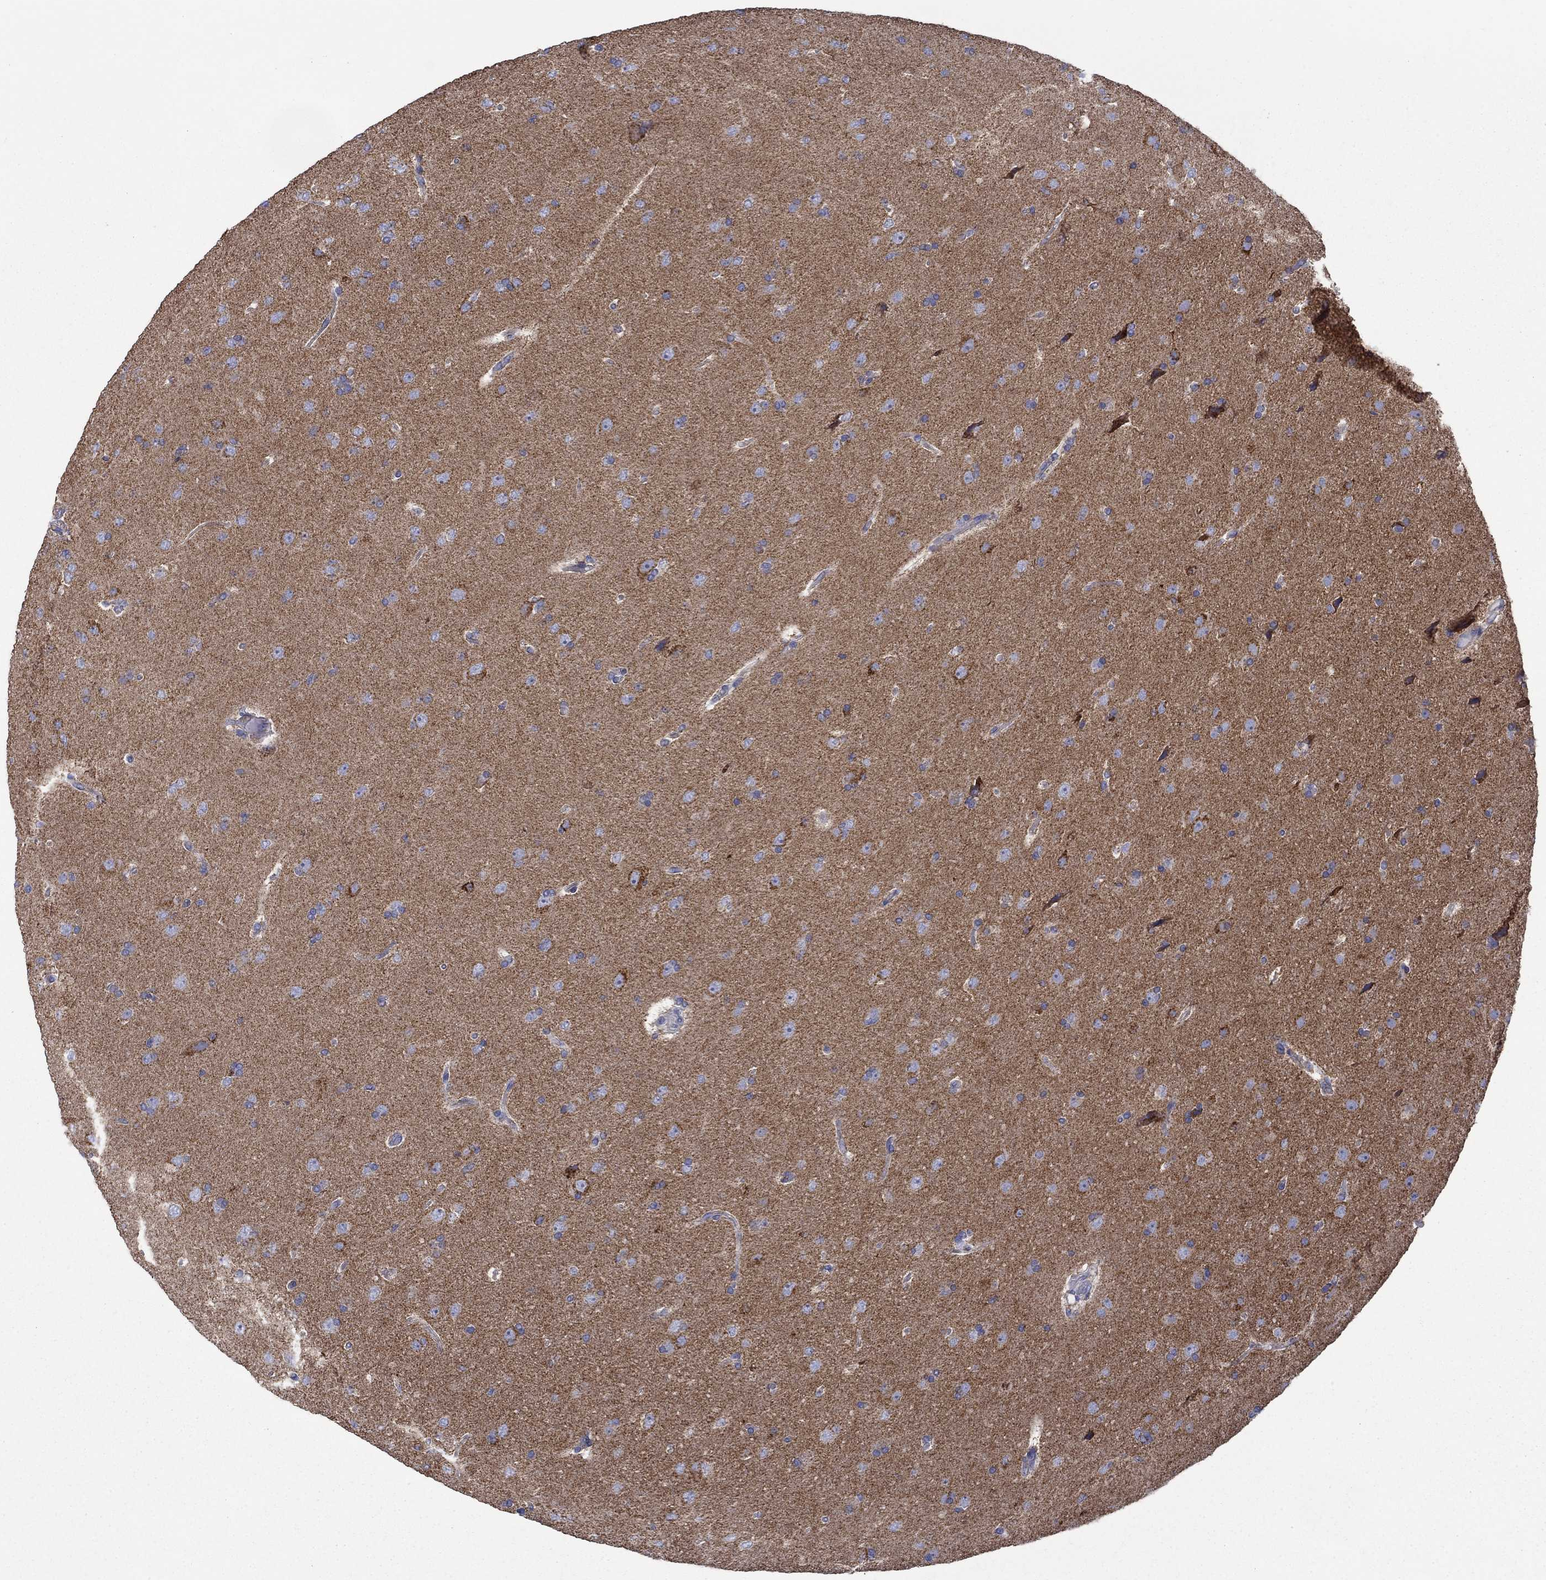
{"staining": {"intensity": "strong", "quantity": "<25%", "location": "cytoplasmic/membranous"}, "tissue": "glioma", "cell_type": "Tumor cells", "image_type": "cancer", "snomed": [{"axis": "morphology", "description": "Glioma, malignant, NOS"}, {"axis": "topography", "description": "Cerebral cortex"}], "caption": "Malignant glioma tissue exhibits strong cytoplasmic/membranous expression in about <25% of tumor cells, visualized by immunohistochemistry.", "gene": "CISD1", "patient": {"sex": "male", "age": 58}}